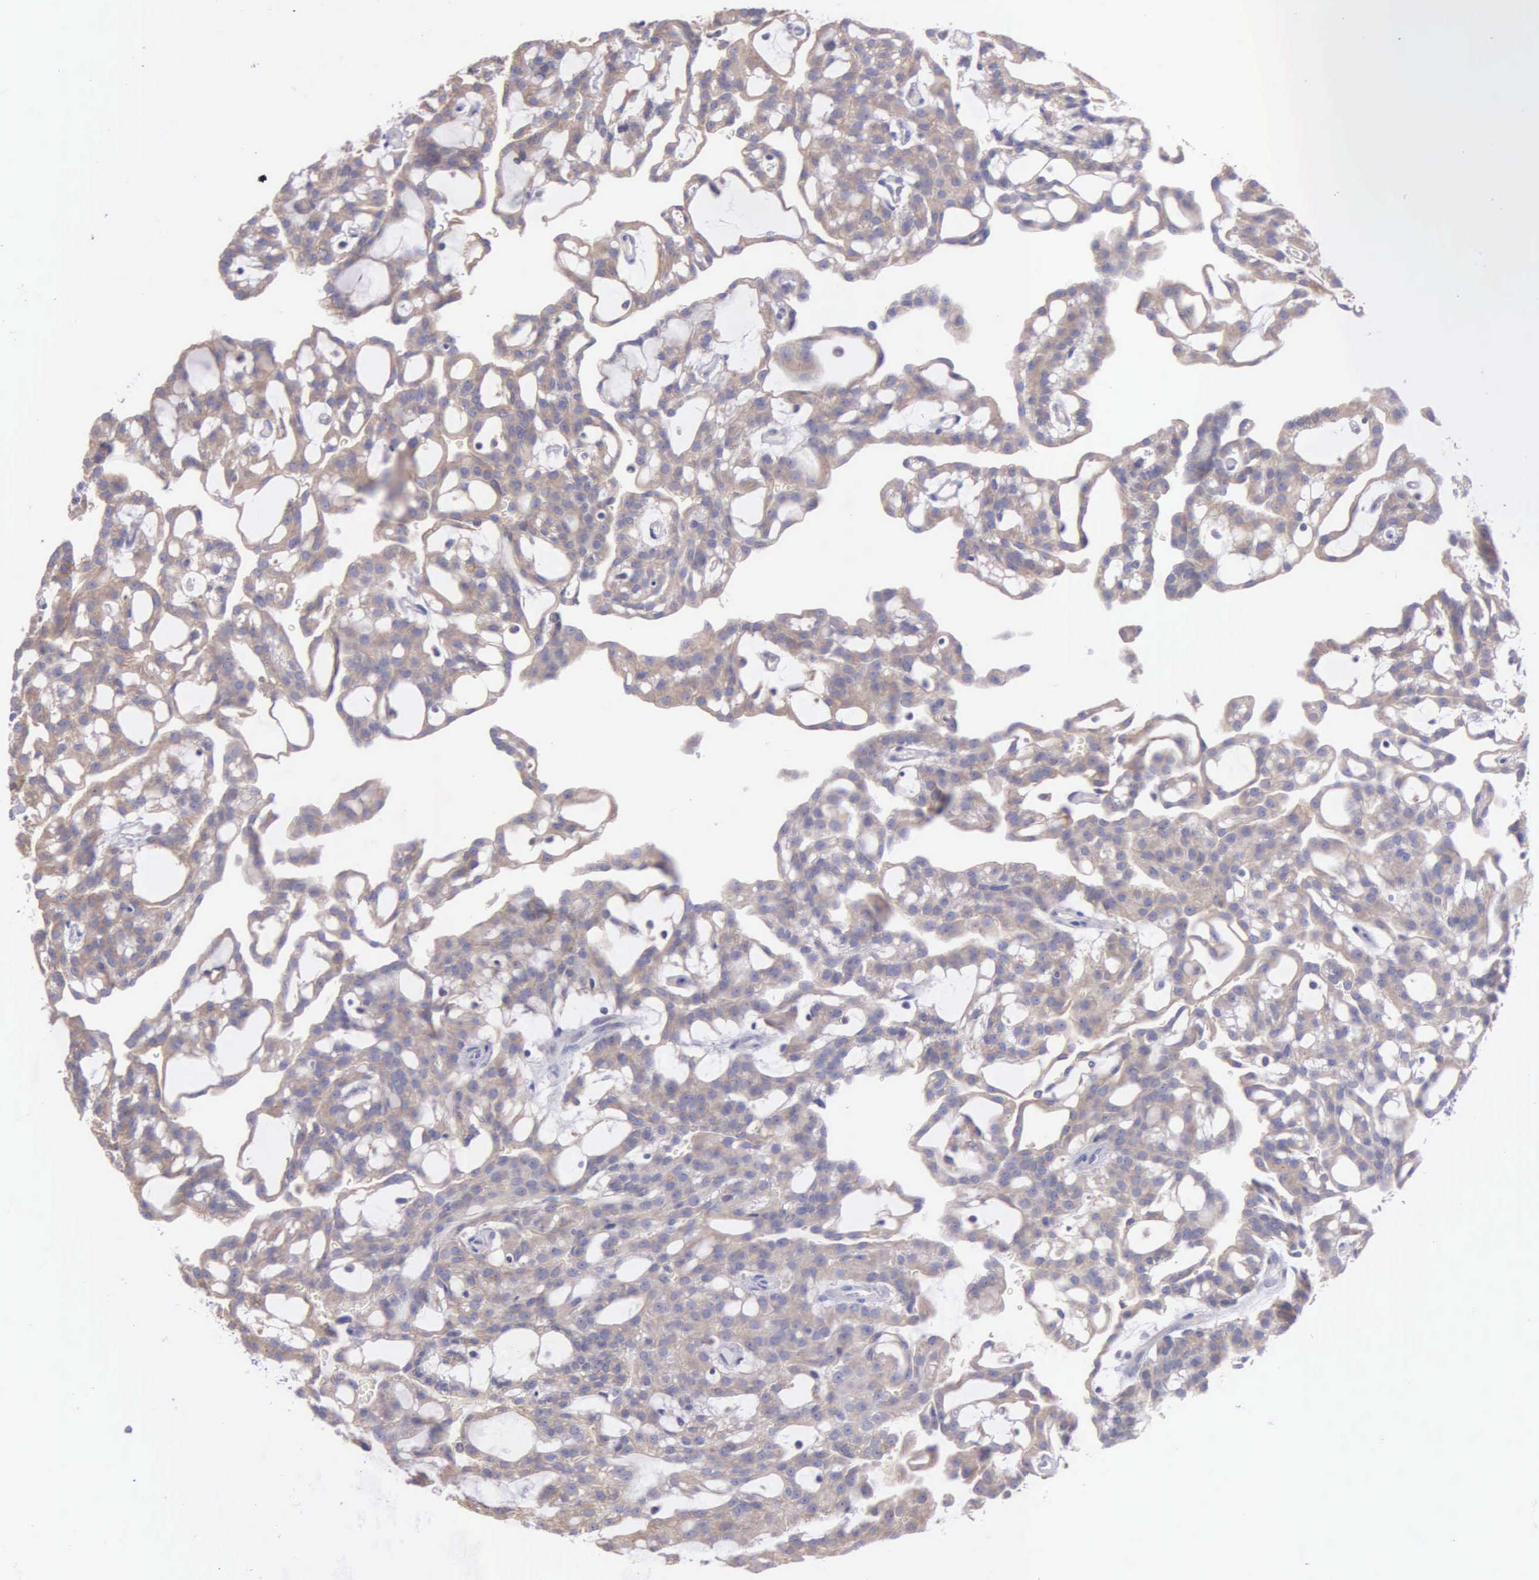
{"staining": {"intensity": "weak", "quantity": ">75%", "location": "cytoplasmic/membranous"}, "tissue": "renal cancer", "cell_type": "Tumor cells", "image_type": "cancer", "snomed": [{"axis": "morphology", "description": "Adenocarcinoma, NOS"}, {"axis": "topography", "description": "Kidney"}], "caption": "Renal adenocarcinoma stained with a brown dye exhibits weak cytoplasmic/membranous positive positivity in approximately >75% of tumor cells.", "gene": "MIA2", "patient": {"sex": "male", "age": 63}}